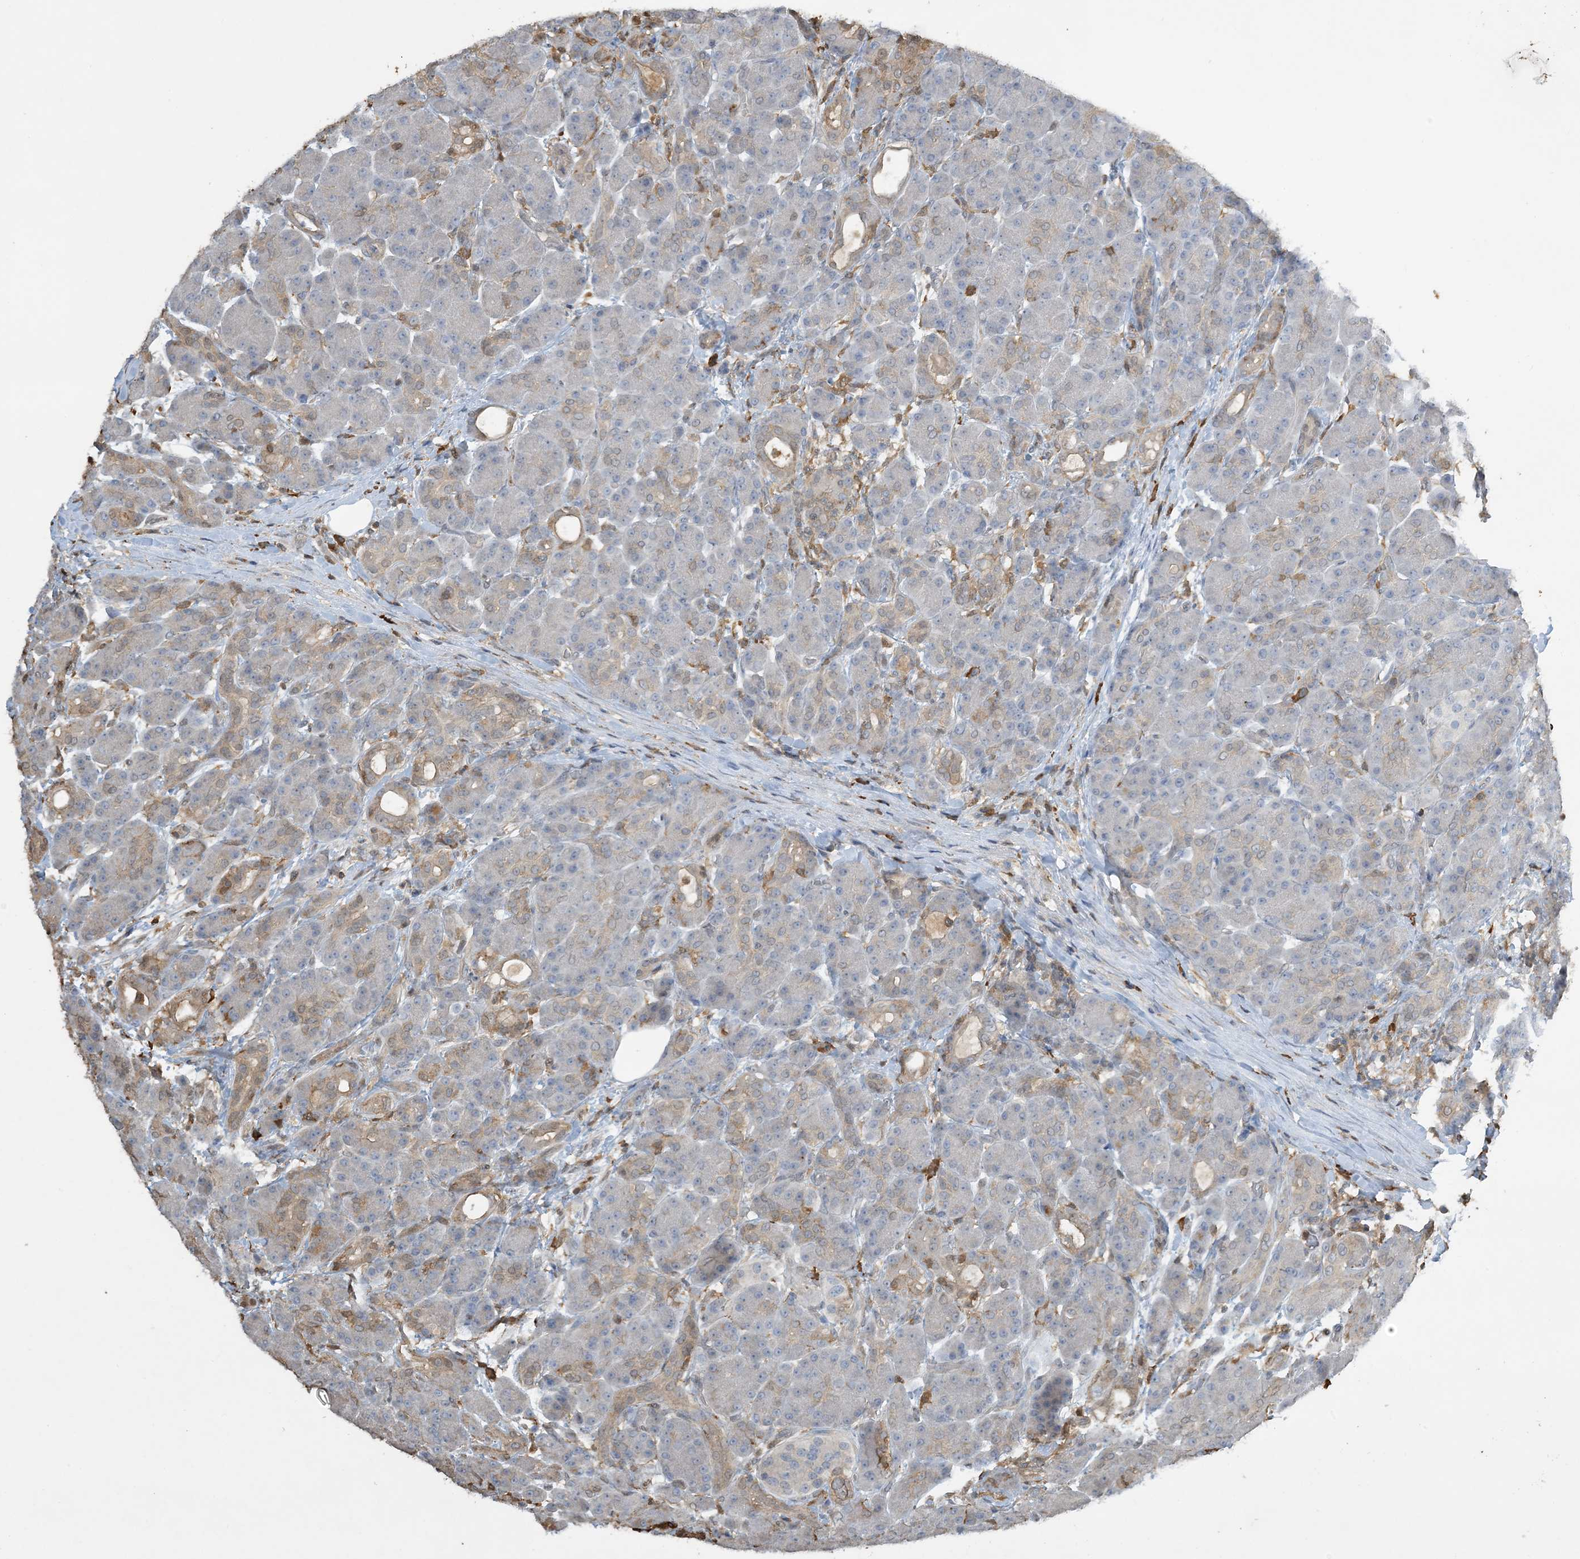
{"staining": {"intensity": "moderate", "quantity": "<25%", "location": "cytoplasmic/membranous"}, "tissue": "pancreas", "cell_type": "Exocrine glandular cells", "image_type": "normal", "snomed": [{"axis": "morphology", "description": "Normal tissue, NOS"}, {"axis": "topography", "description": "Pancreas"}], "caption": "Protein expression analysis of benign human pancreas reveals moderate cytoplasmic/membranous expression in about <25% of exocrine glandular cells. The staining was performed using DAB (3,3'-diaminobenzidine), with brown indicating positive protein expression. Nuclei are stained blue with hematoxylin.", "gene": "TMSB4X", "patient": {"sex": "male", "age": 63}}